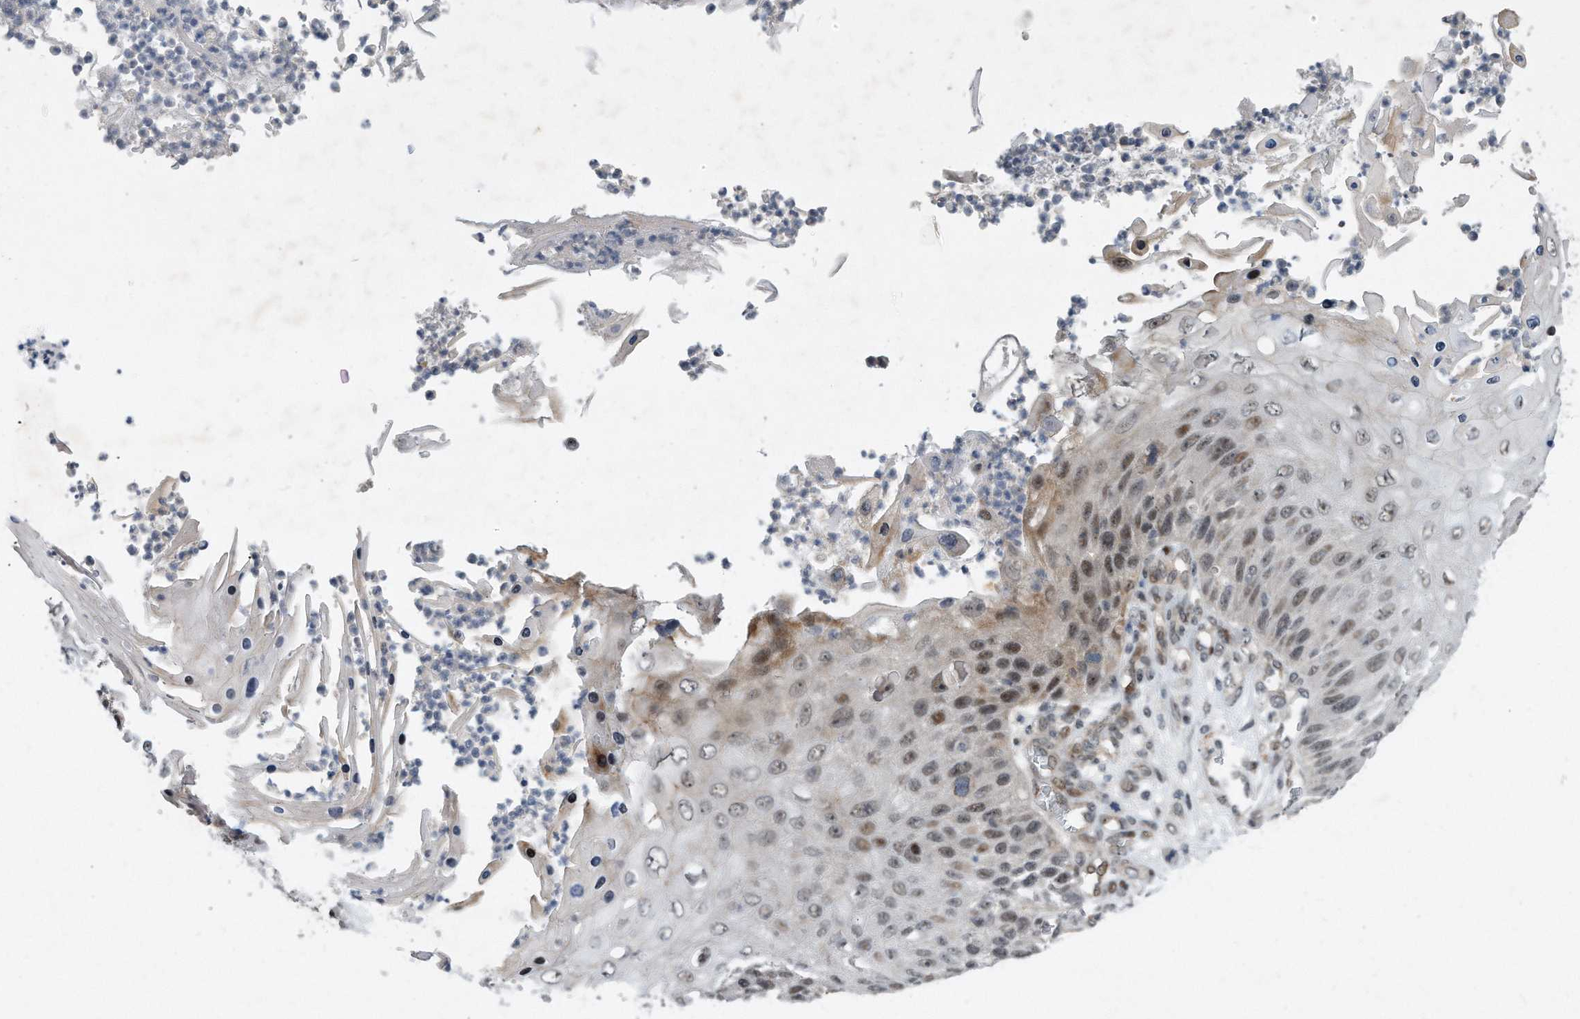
{"staining": {"intensity": "moderate", "quantity": "<25%", "location": "nuclear"}, "tissue": "skin cancer", "cell_type": "Tumor cells", "image_type": "cancer", "snomed": [{"axis": "morphology", "description": "Squamous cell carcinoma, NOS"}, {"axis": "topography", "description": "Skin"}], "caption": "Immunohistochemical staining of human skin cancer (squamous cell carcinoma) reveals low levels of moderate nuclear protein positivity in about <25% of tumor cells.", "gene": "PGBD2", "patient": {"sex": "female", "age": 88}}